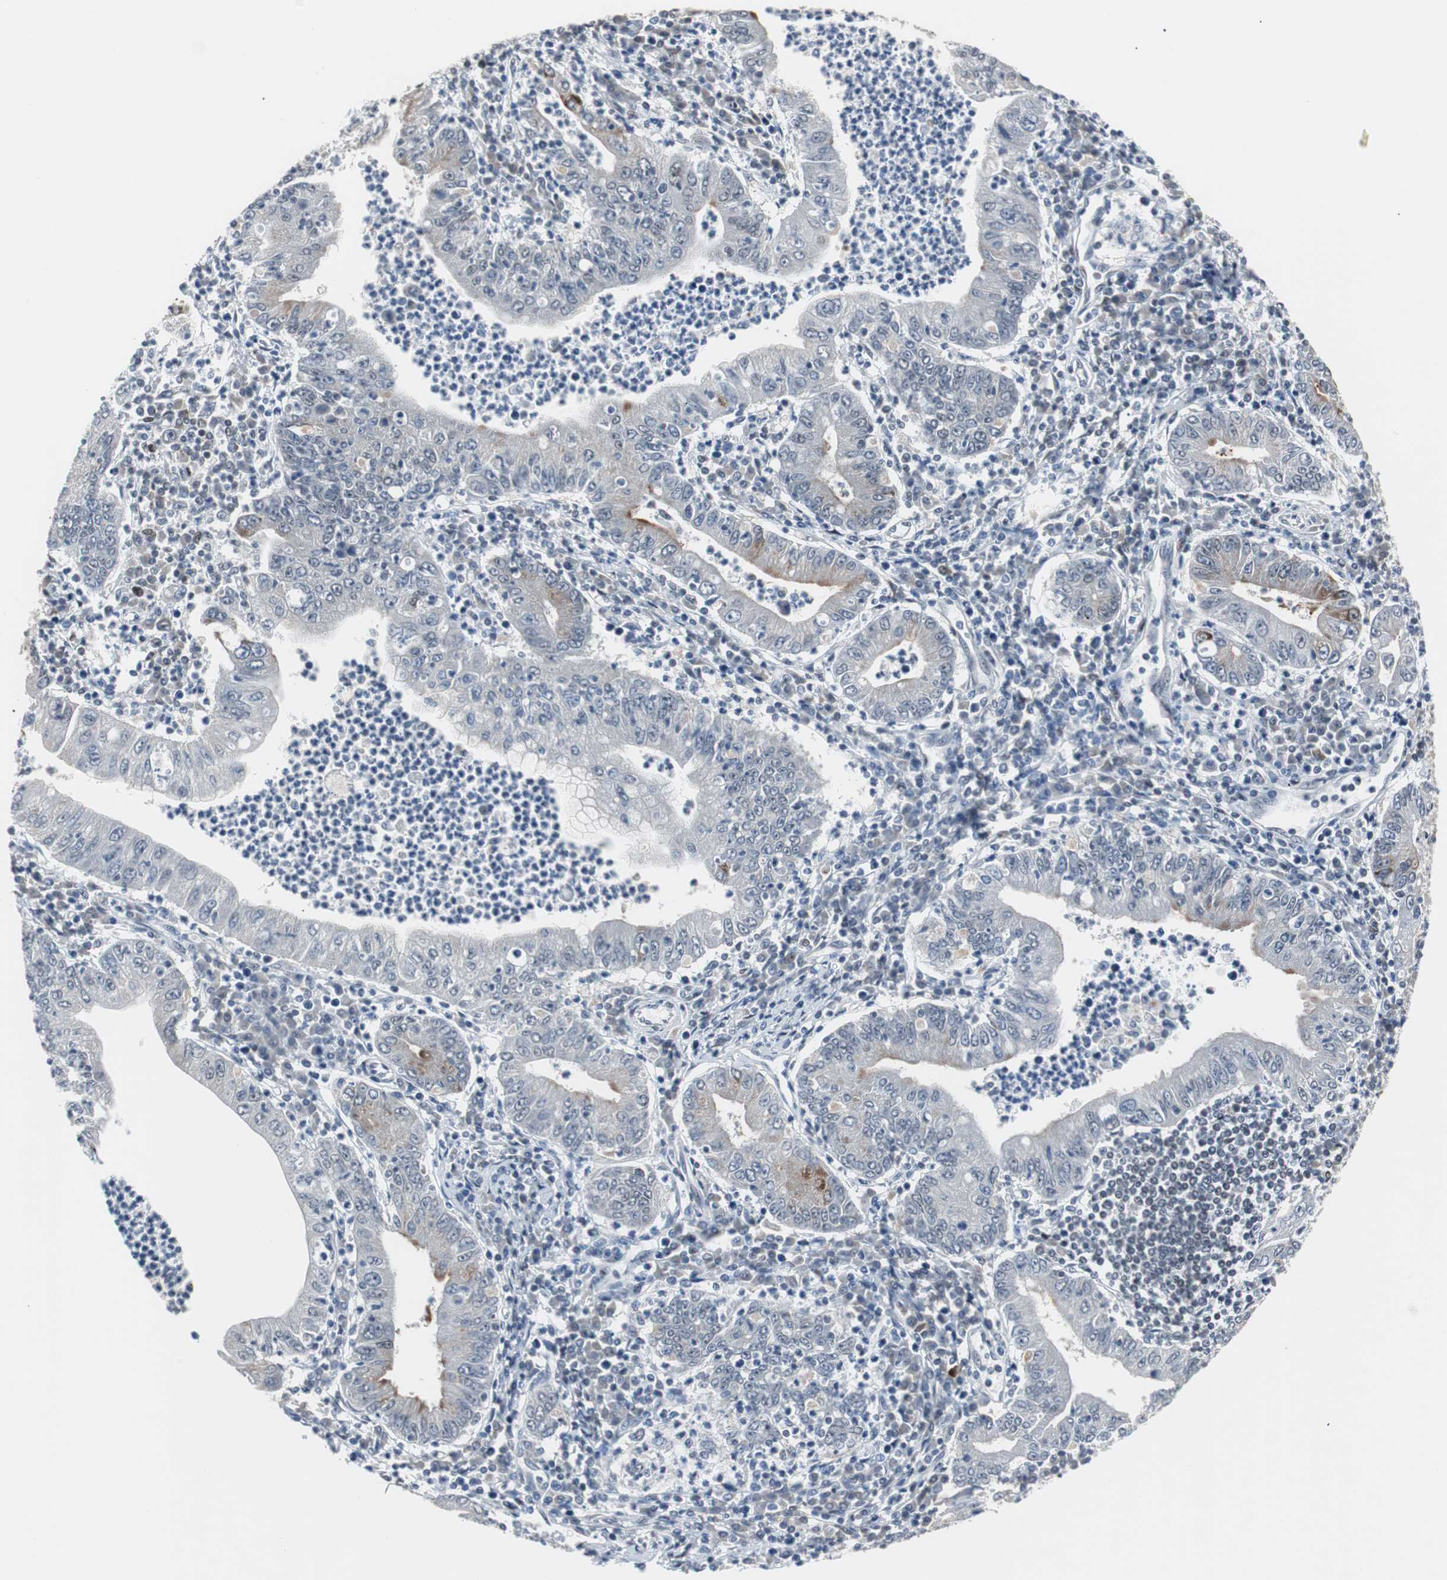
{"staining": {"intensity": "negative", "quantity": "none", "location": "none"}, "tissue": "stomach cancer", "cell_type": "Tumor cells", "image_type": "cancer", "snomed": [{"axis": "morphology", "description": "Normal tissue, NOS"}, {"axis": "morphology", "description": "Adenocarcinoma, NOS"}, {"axis": "topography", "description": "Esophagus"}, {"axis": "topography", "description": "Stomach, upper"}, {"axis": "topography", "description": "Peripheral nerve tissue"}], "caption": "Tumor cells are negative for protein expression in human adenocarcinoma (stomach).", "gene": "ZHX2", "patient": {"sex": "male", "age": 62}}